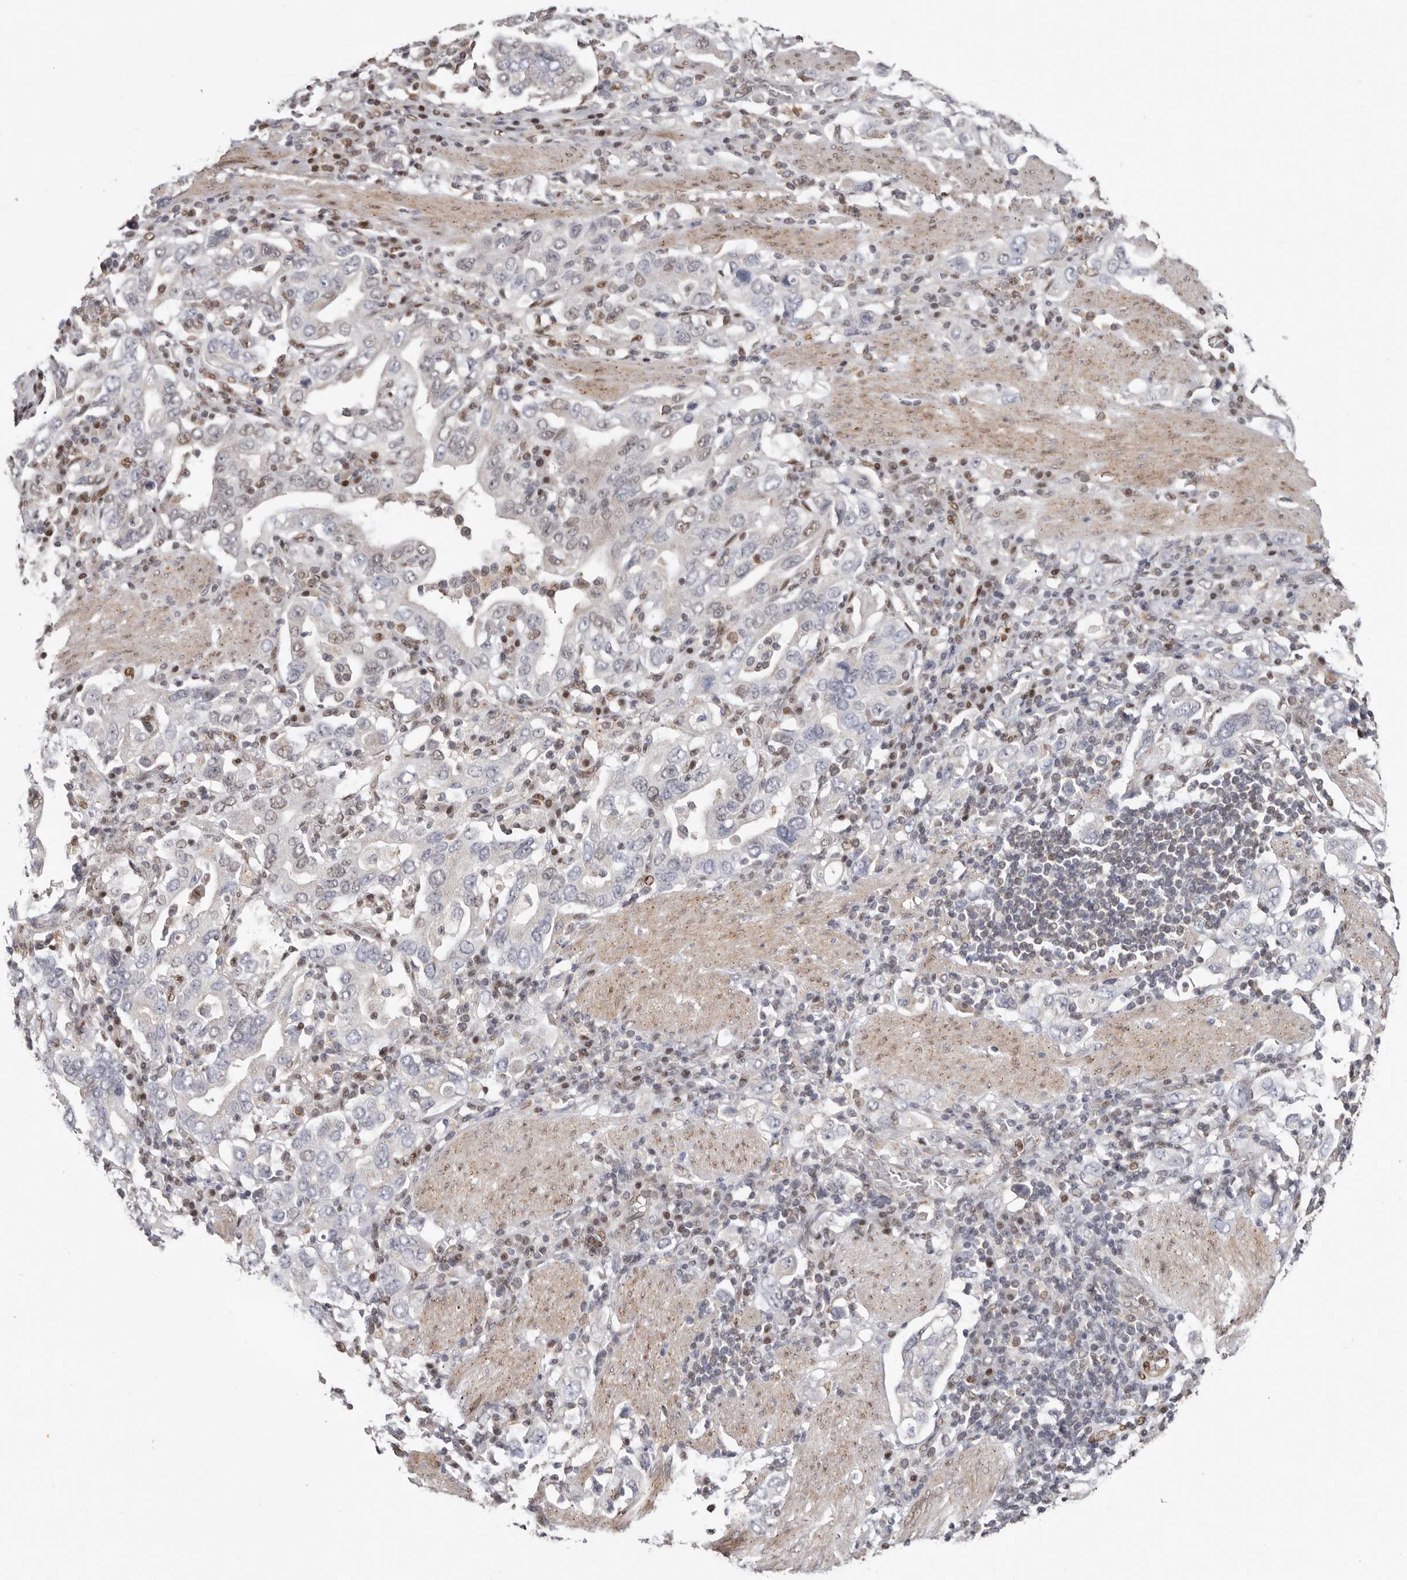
{"staining": {"intensity": "negative", "quantity": "none", "location": "none"}, "tissue": "stomach cancer", "cell_type": "Tumor cells", "image_type": "cancer", "snomed": [{"axis": "morphology", "description": "Adenocarcinoma, NOS"}, {"axis": "topography", "description": "Stomach, upper"}], "caption": "Adenocarcinoma (stomach) was stained to show a protein in brown. There is no significant positivity in tumor cells.", "gene": "SMAD7", "patient": {"sex": "male", "age": 62}}